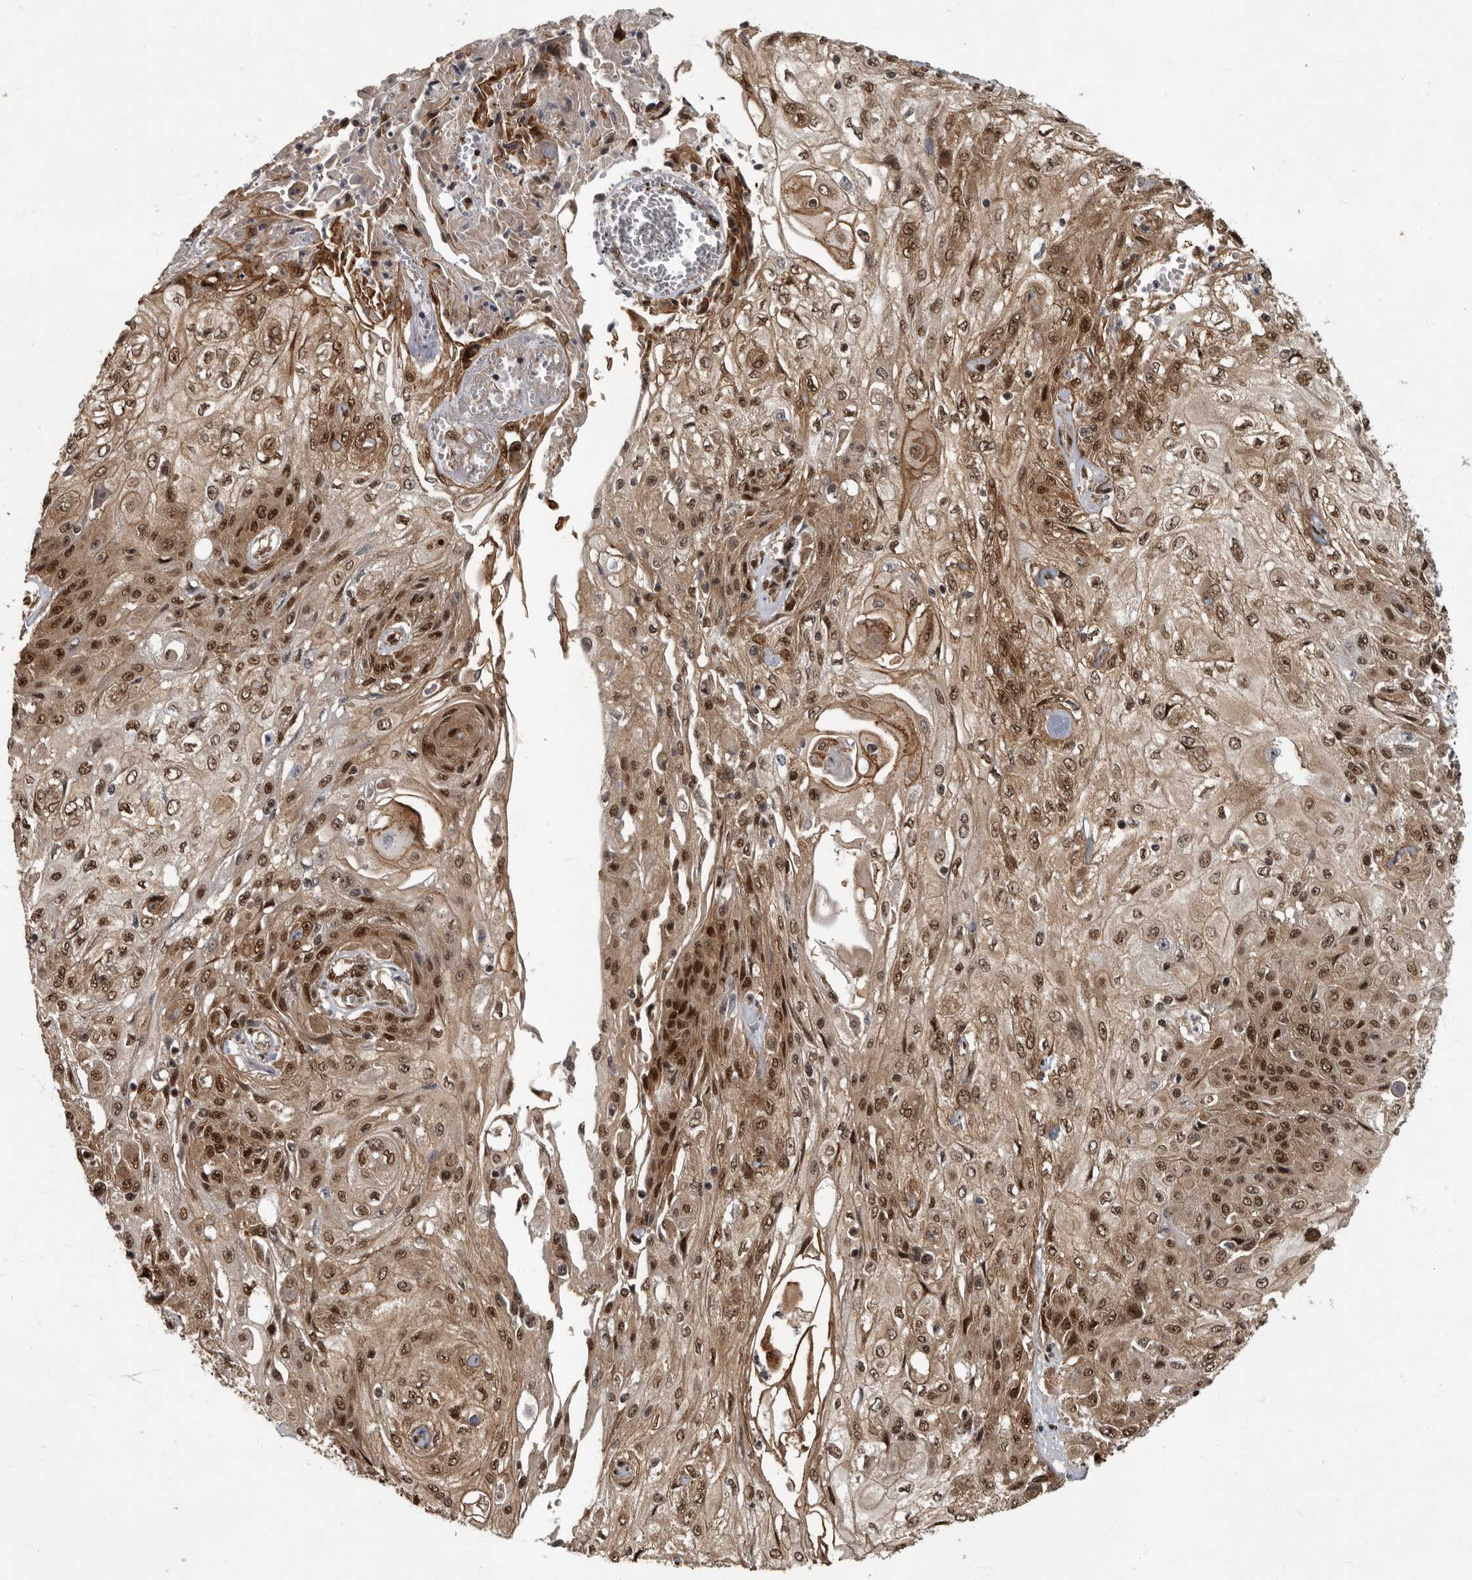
{"staining": {"intensity": "strong", "quantity": ">75%", "location": "cytoplasmic/membranous,nuclear"}, "tissue": "skin cancer", "cell_type": "Tumor cells", "image_type": "cancer", "snomed": [{"axis": "morphology", "description": "Squamous cell carcinoma, NOS"}, {"axis": "morphology", "description": "Squamous cell carcinoma, metastatic, NOS"}, {"axis": "topography", "description": "Skin"}, {"axis": "topography", "description": "Lymph node"}], "caption": "Protein expression analysis of human skin cancer (squamous cell carcinoma) reveals strong cytoplasmic/membranous and nuclear positivity in about >75% of tumor cells.", "gene": "VPS50", "patient": {"sex": "male", "age": 75}}